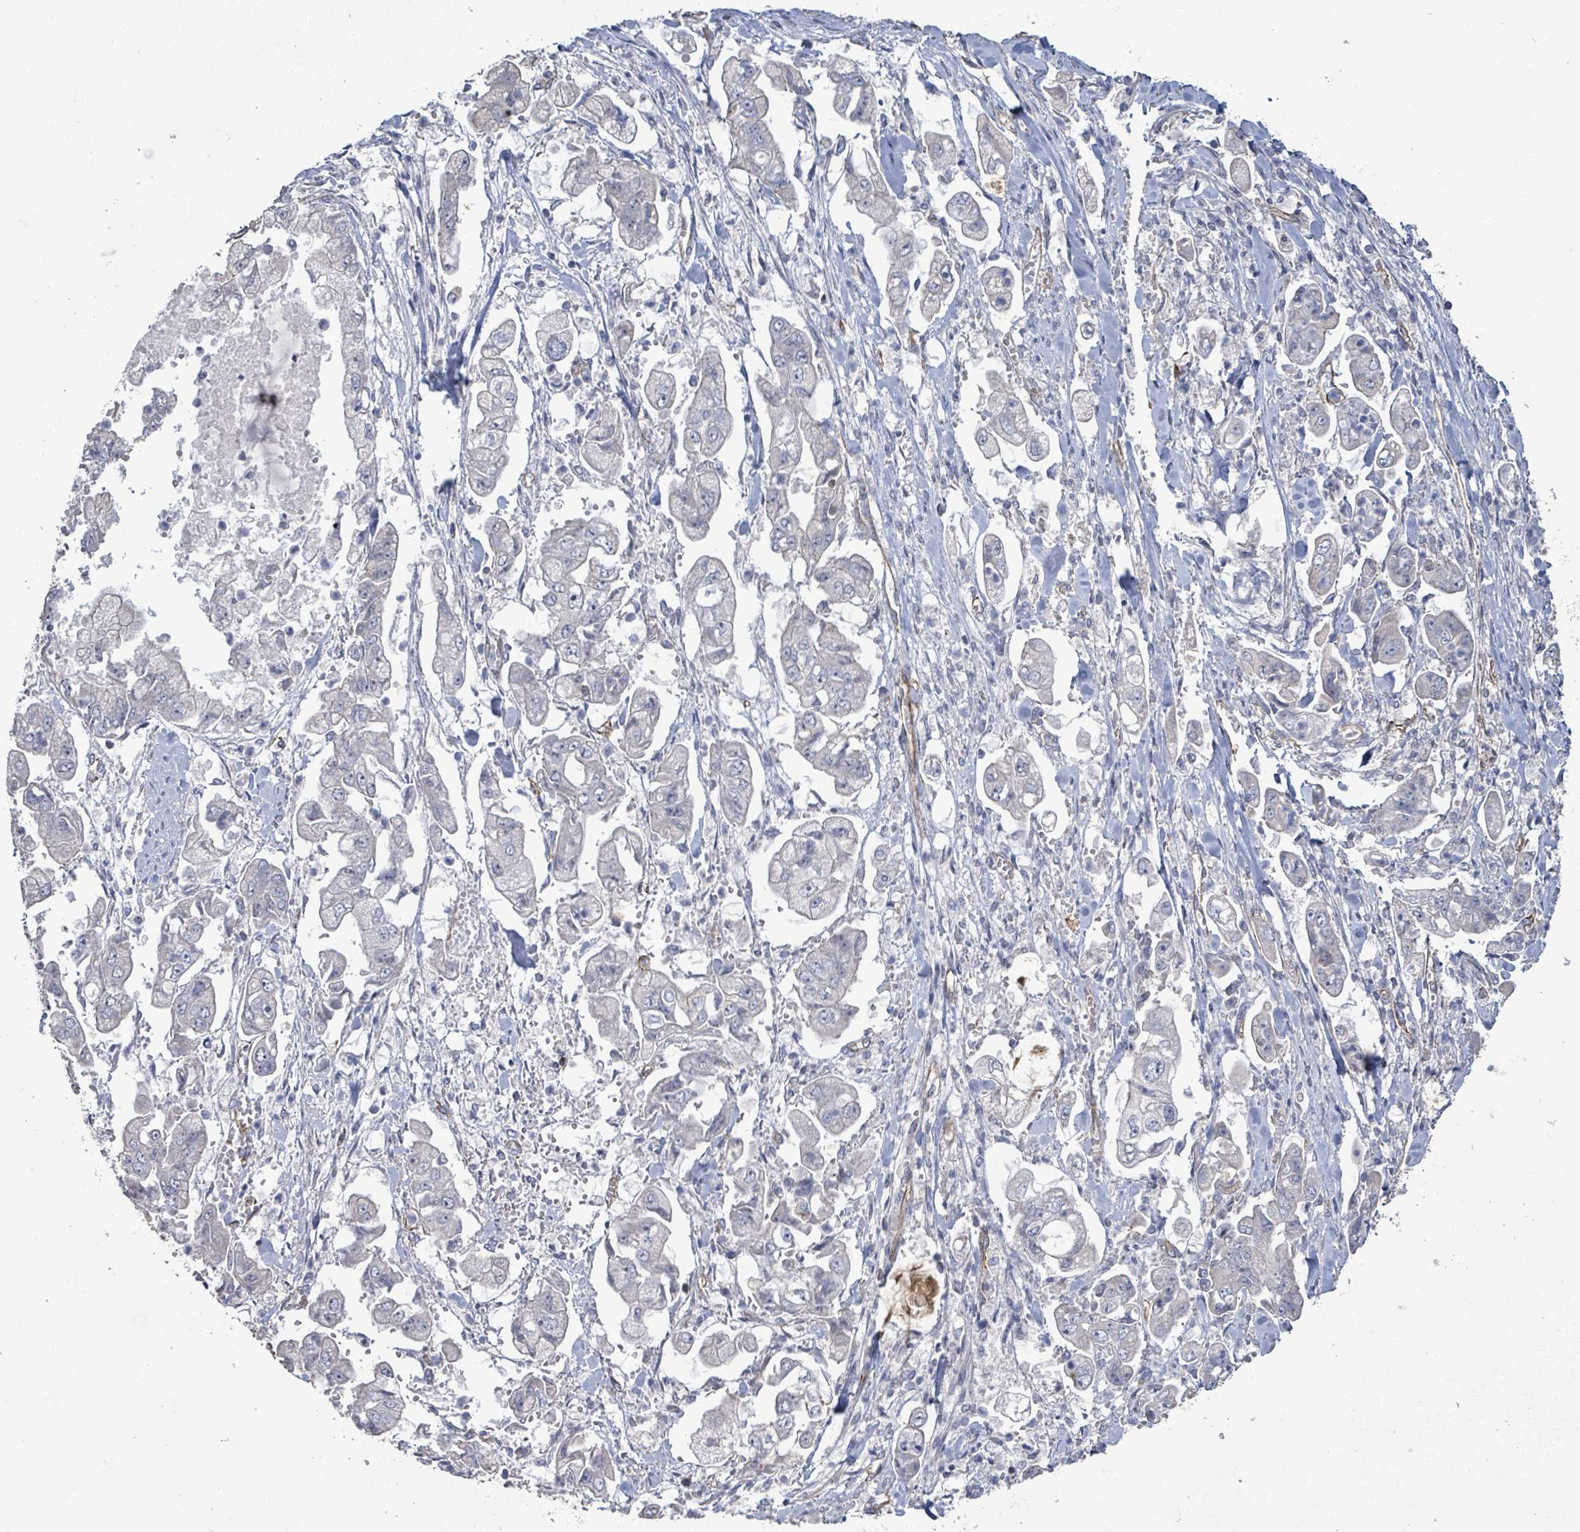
{"staining": {"intensity": "negative", "quantity": "none", "location": "none"}, "tissue": "stomach cancer", "cell_type": "Tumor cells", "image_type": "cancer", "snomed": [{"axis": "morphology", "description": "Adenocarcinoma, NOS"}, {"axis": "topography", "description": "Stomach"}], "caption": "Image shows no significant protein expression in tumor cells of stomach adenocarcinoma. The staining is performed using DAB brown chromogen with nuclei counter-stained in using hematoxylin.", "gene": "KANK3", "patient": {"sex": "male", "age": 62}}